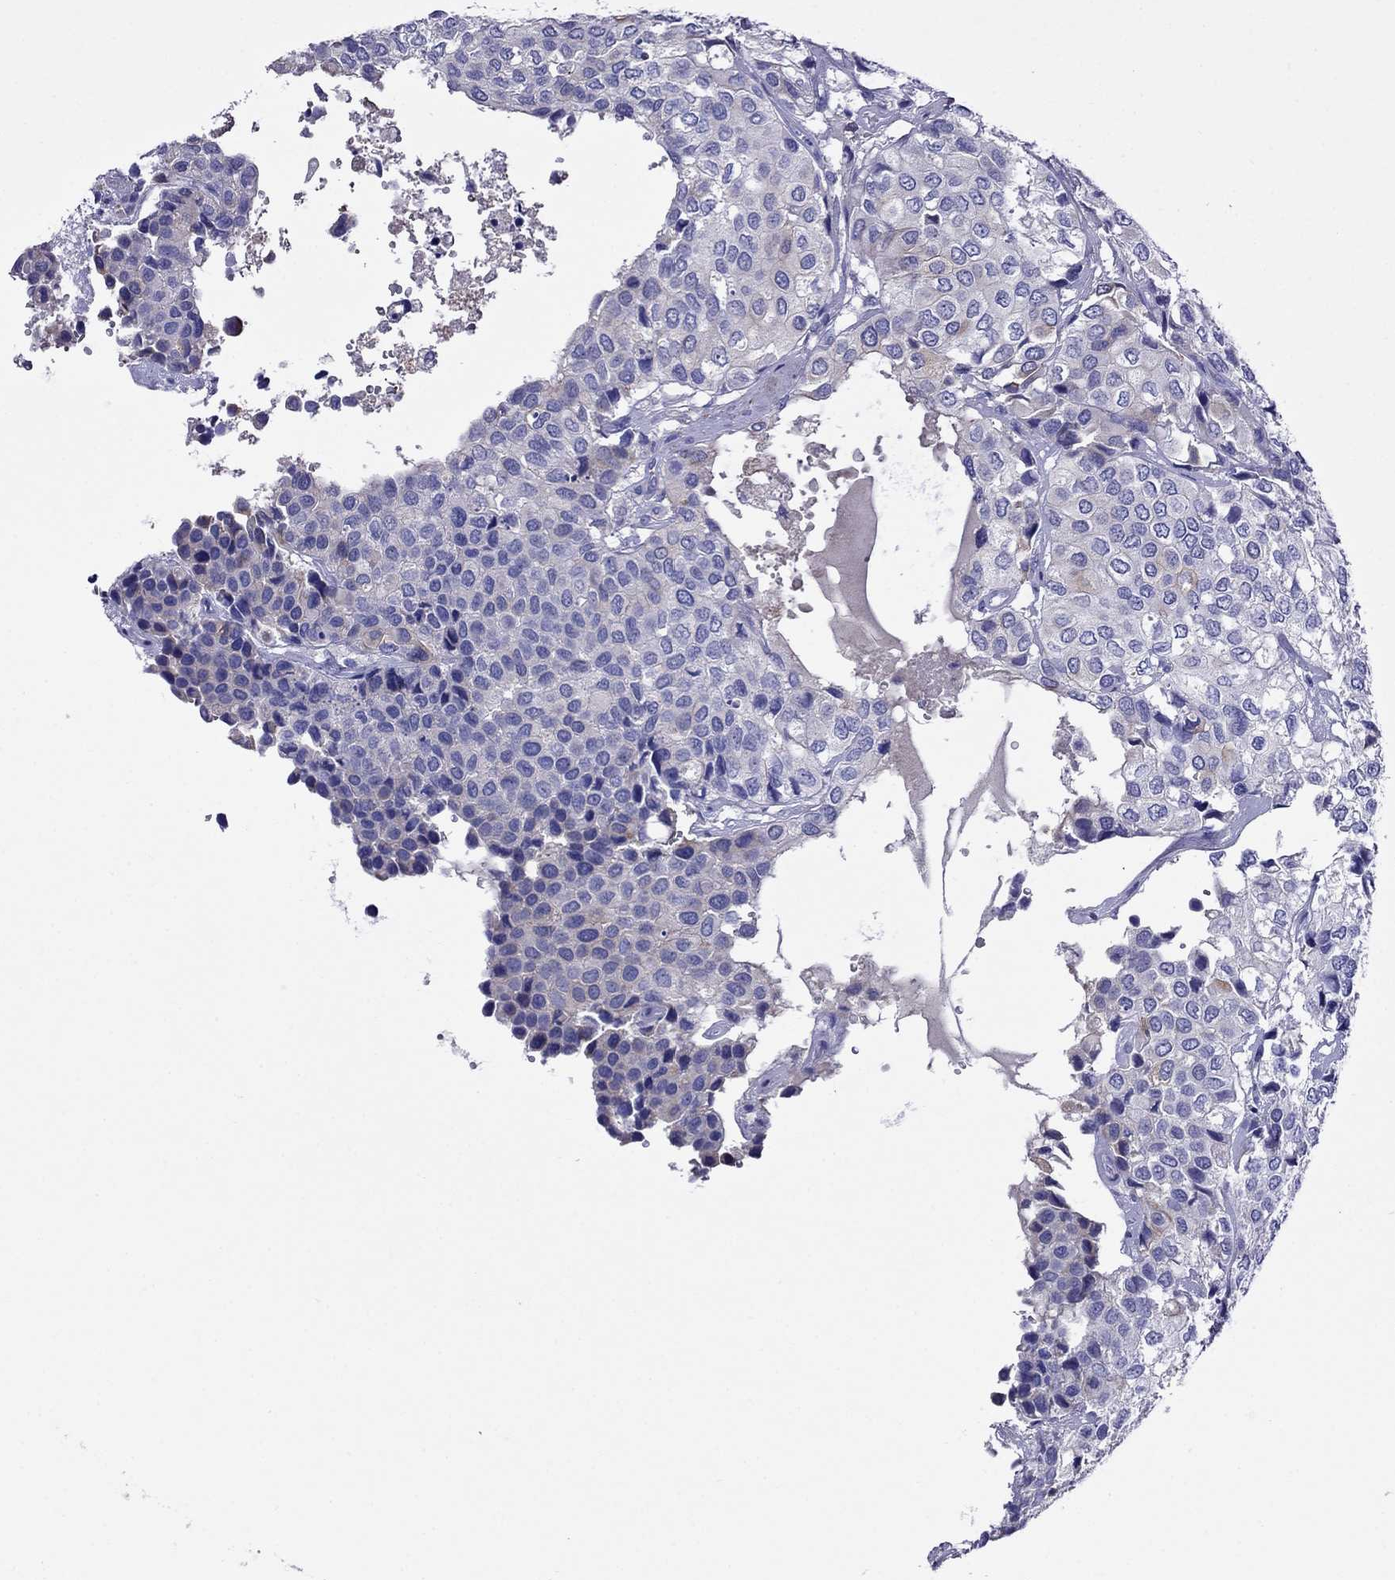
{"staining": {"intensity": "negative", "quantity": "none", "location": "none"}, "tissue": "urothelial cancer", "cell_type": "Tumor cells", "image_type": "cancer", "snomed": [{"axis": "morphology", "description": "Urothelial carcinoma, High grade"}, {"axis": "topography", "description": "Urinary bladder"}], "caption": "High power microscopy histopathology image of an immunohistochemistry (IHC) image of urothelial cancer, revealing no significant expression in tumor cells. The staining was performed using DAB to visualize the protein expression in brown, while the nuclei were stained in blue with hematoxylin (Magnification: 20x).", "gene": "SCG2", "patient": {"sex": "male", "age": 73}}